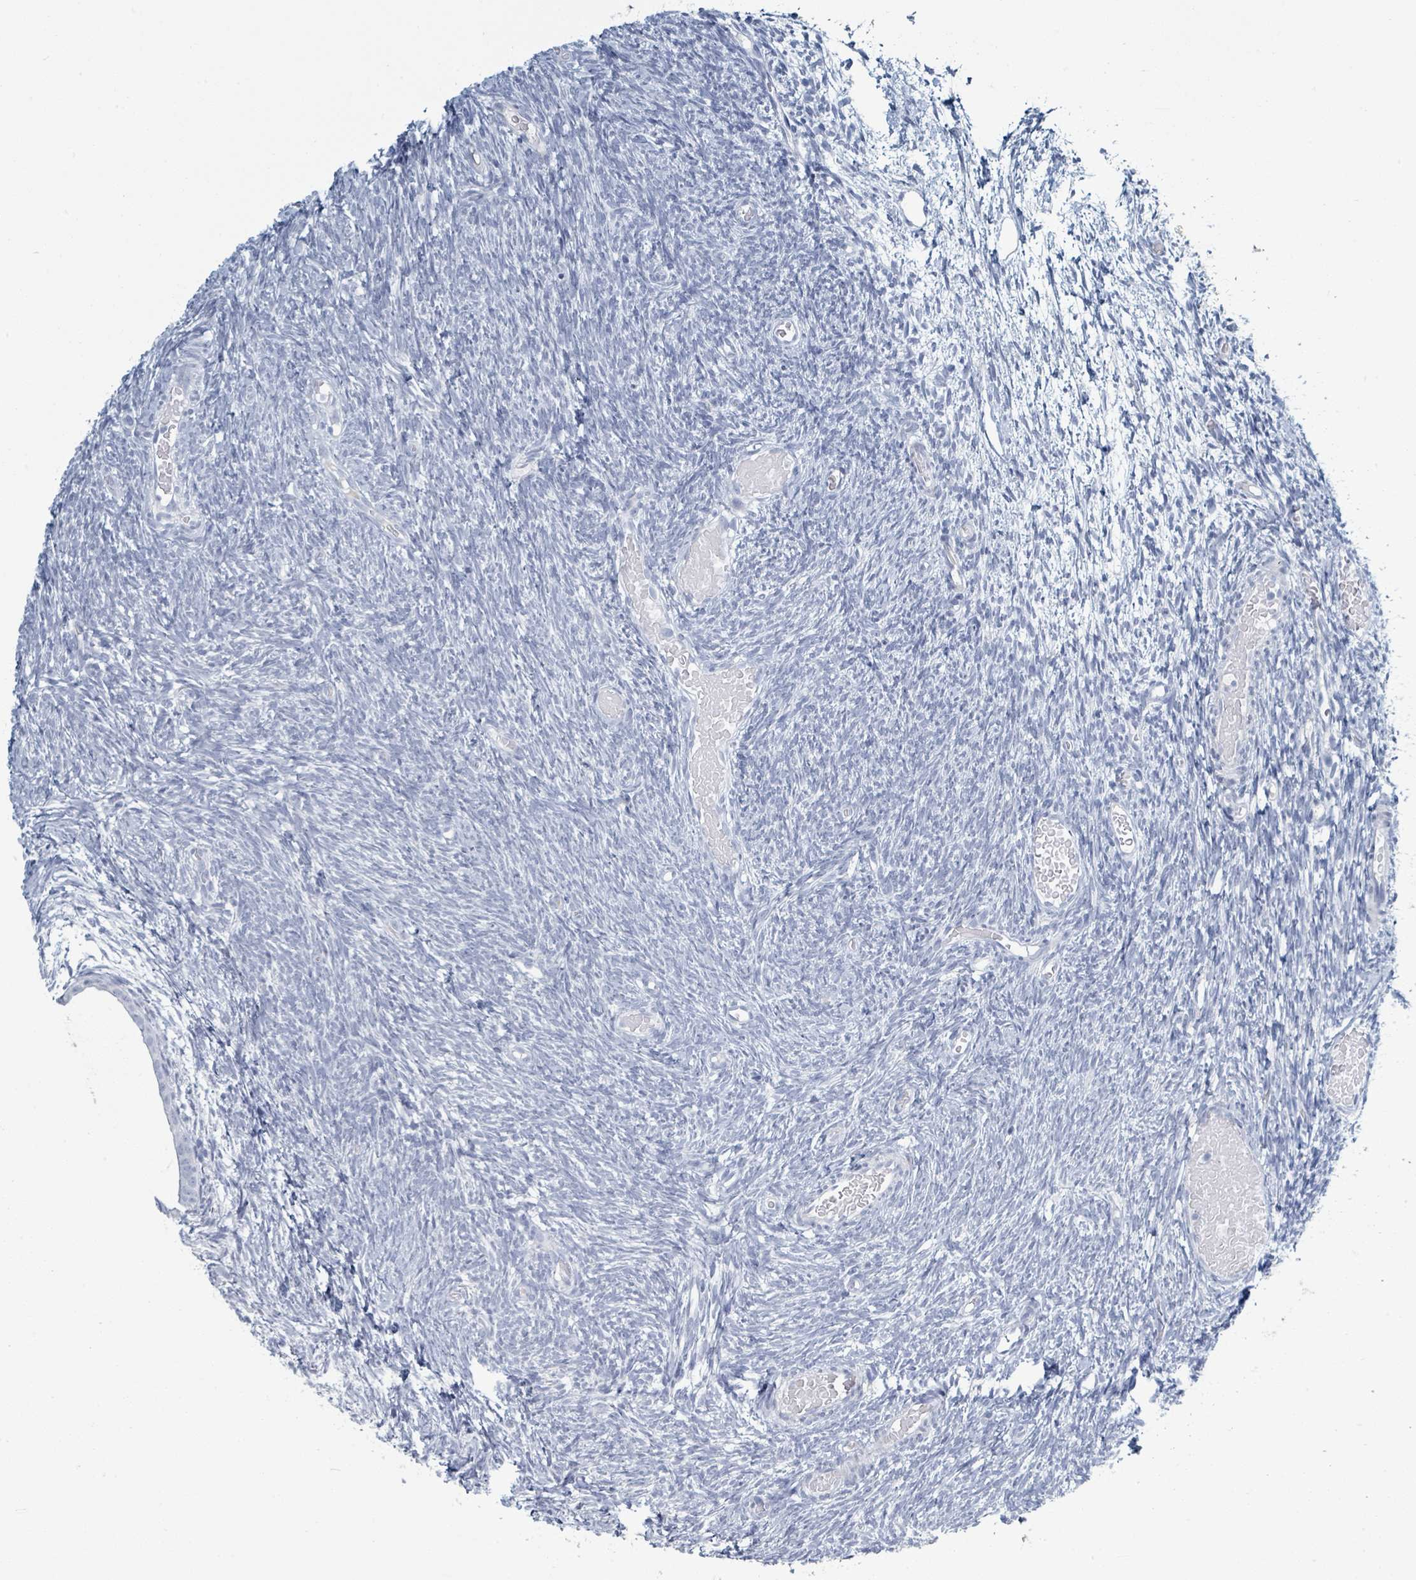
{"staining": {"intensity": "negative", "quantity": "none", "location": "none"}, "tissue": "ovary", "cell_type": "Ovarian stroma cells", "image_type": "normal", "snomed": [{"axis": "morphology", "description": "Normal tissue, NOS"}, {"axis": "topography", "description": "Ovary"}], "caption": "High magnification brightfield microscopy of benign ovary stained with DAB (3,3'-diaminobenzidine) (brown) and counterstained with hematoxylin (blue): ovarian stroma cells show no significant positivity.", "gene": "RAB33B", "patient": {"sex": "female", "age": 39}}